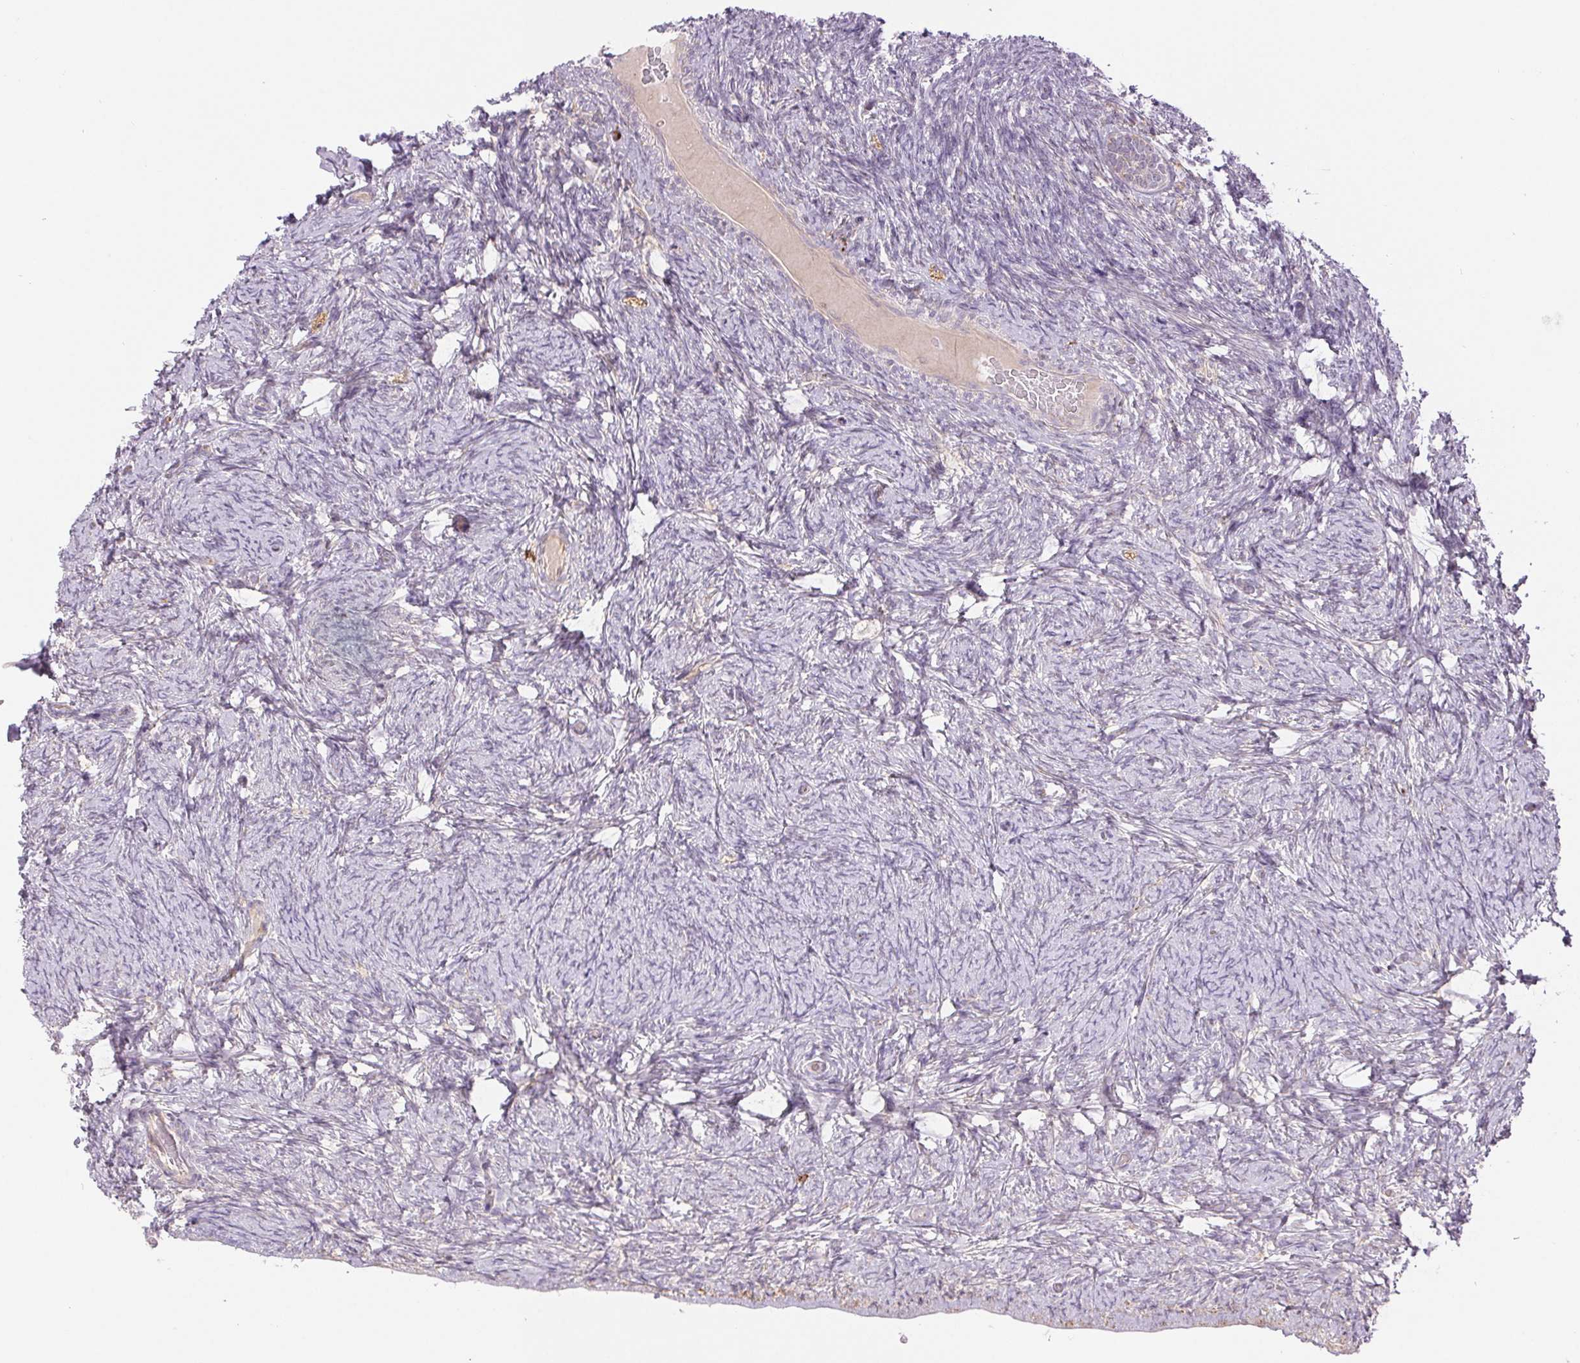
{"staining": {"intensity": "negative", "quantity": "none", "location": "none"}, "tissue": "ovary", "cell_type": "Ovarian stroma cells", "image_type": "normal", "snomed": [{"axis": "morphology", "description": "Normal tissue, NOS"}, {"axis": "topography", "description": "Ovary"}], "caption": "Ovary was stained to show a protein in brown. There is no significant expression in ovarian stroma cells. Nuclei are stained in blue.", "gene": "METTL17", "patient": {"sex": "female", "age": 34}}